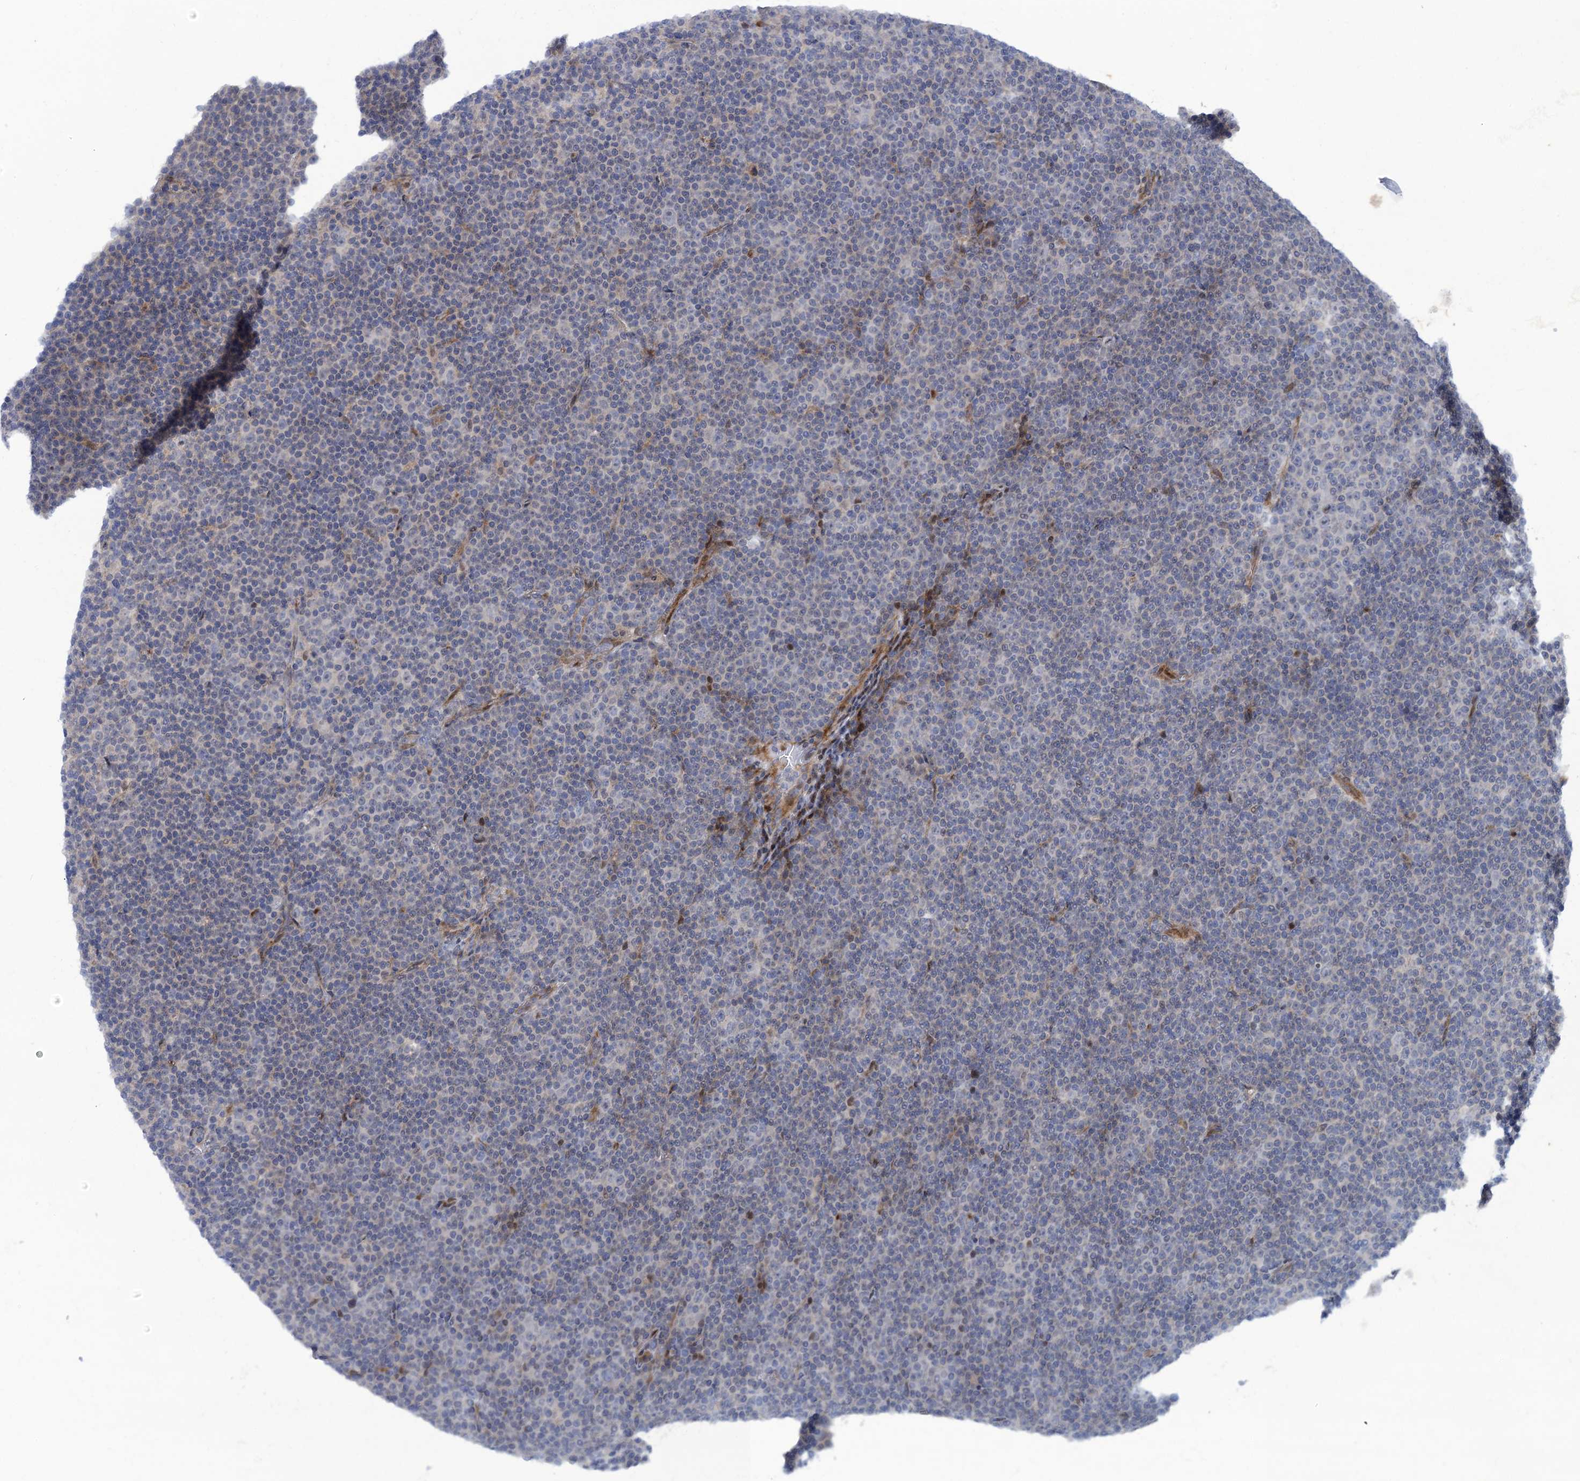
{"staining": {"intensity": "negative", "quantity": "none", "location": "none"}, "tissue": "lymphoma", "cell_type": "Tumor cells", "image_type": "cancer", "snomed": [{"axis": "morphology", "description": "Malignant lymphoma, non-Hodgkin's type, Low grade"}, {"axis": "topography", "description": "Lymph node"}], "caption": "This is an immunohistochemistry (IHC) micrograph of human low-grade malignant lymphoma, non-Hodgkin's type. There is no positivity in tumor cells.", "gene": "QPCTL", "patient": {"sex": "female", "age": 67}}